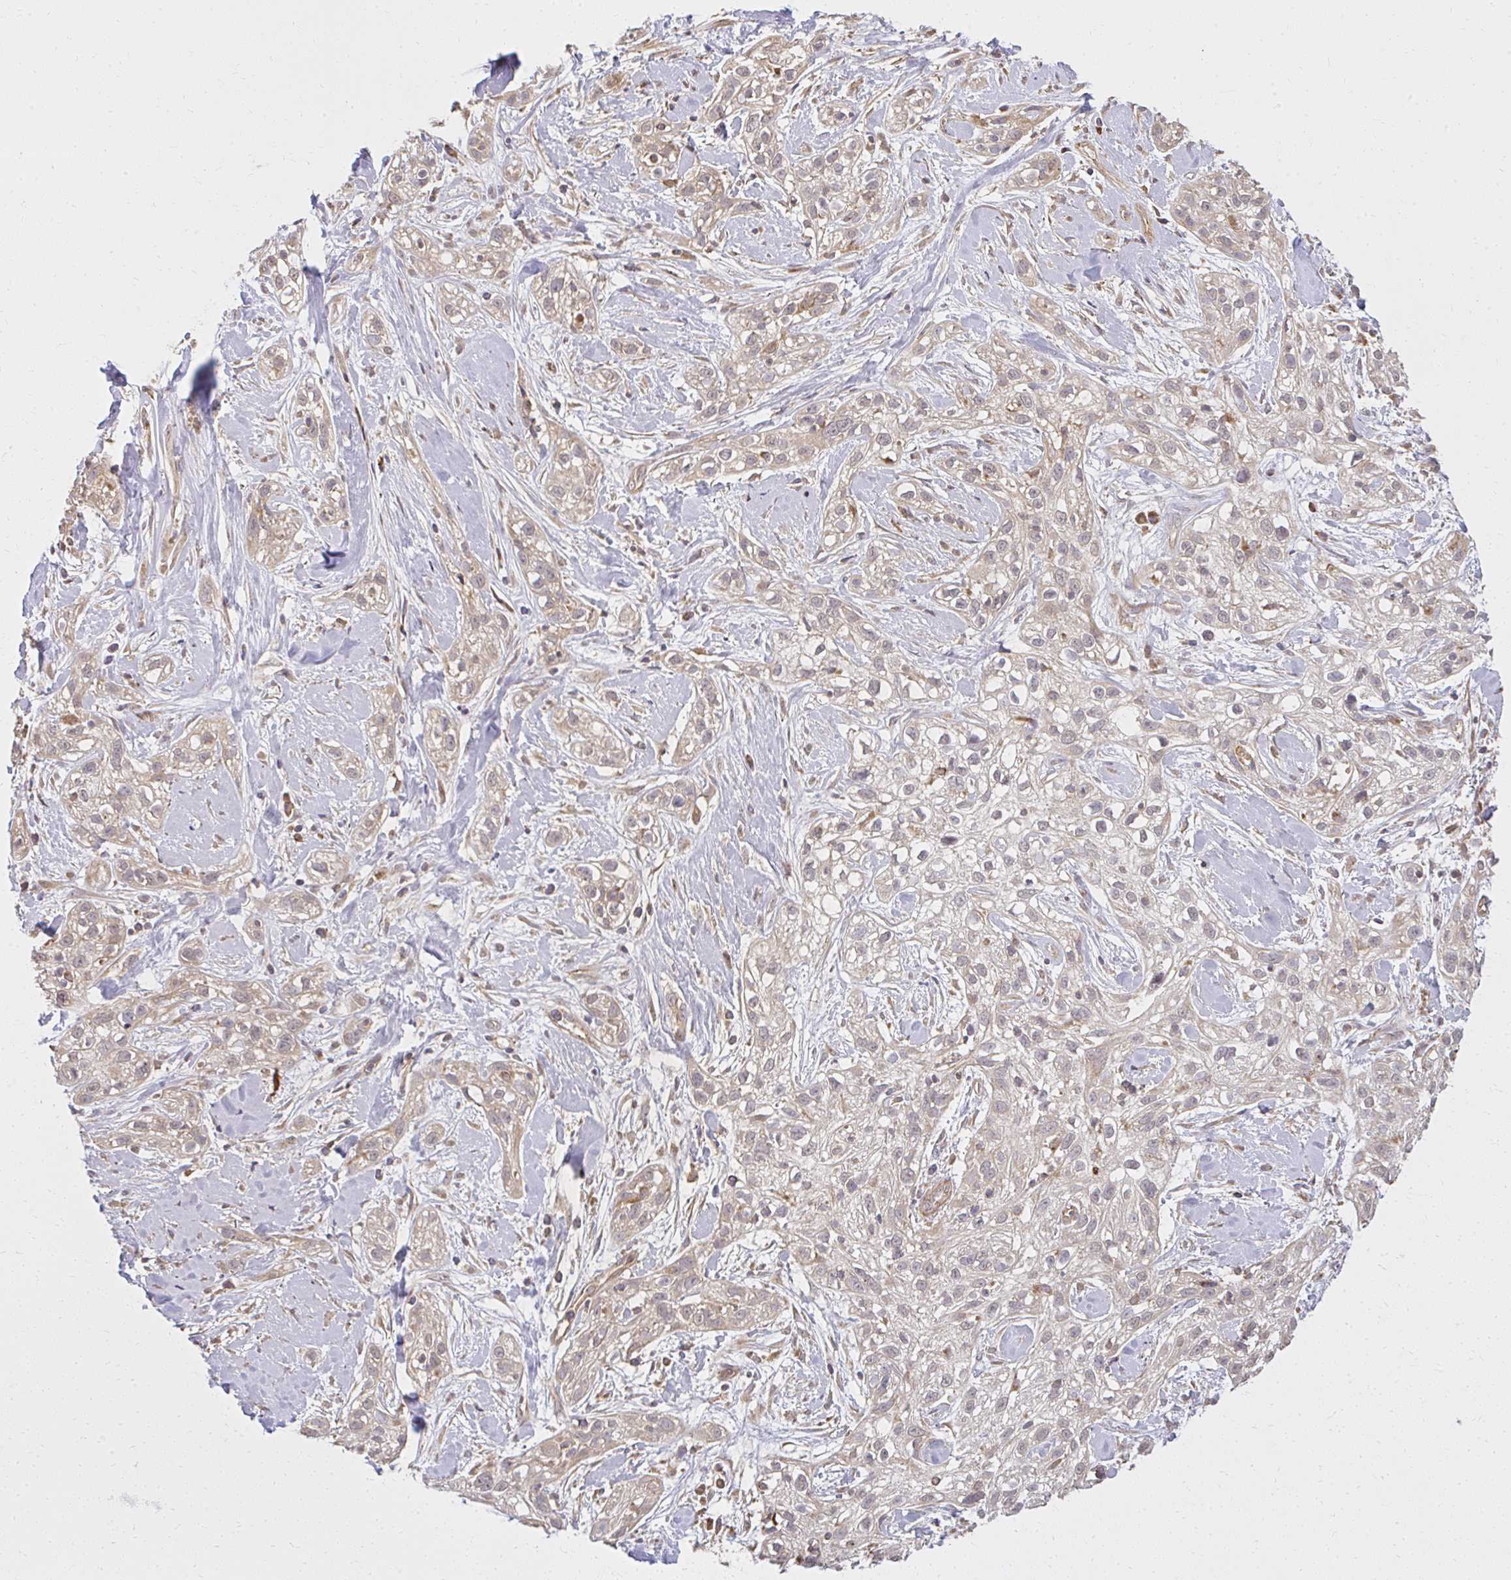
{"staining": {"intensity": "weak", "quantity": "<25%", "location": "cytoplasmic/membranous"}, "tissue": "skin cancer", "cell_type": "Tumor cells", "image_type": "cancer", "snomed": [{"axis": "morphology", "description": "Squamous cell carcinoma, NOS"}, {"axis": "topography", "description": "Skin"}], "caption": "A high-resolution histopathology image shows immunohistochemistry (IHC) staining of skin squamous cell carcinoma, which shows no significant expression in tumor cells.", "gene": "GNS", "patient": {"sex": "male", "age": 82}}